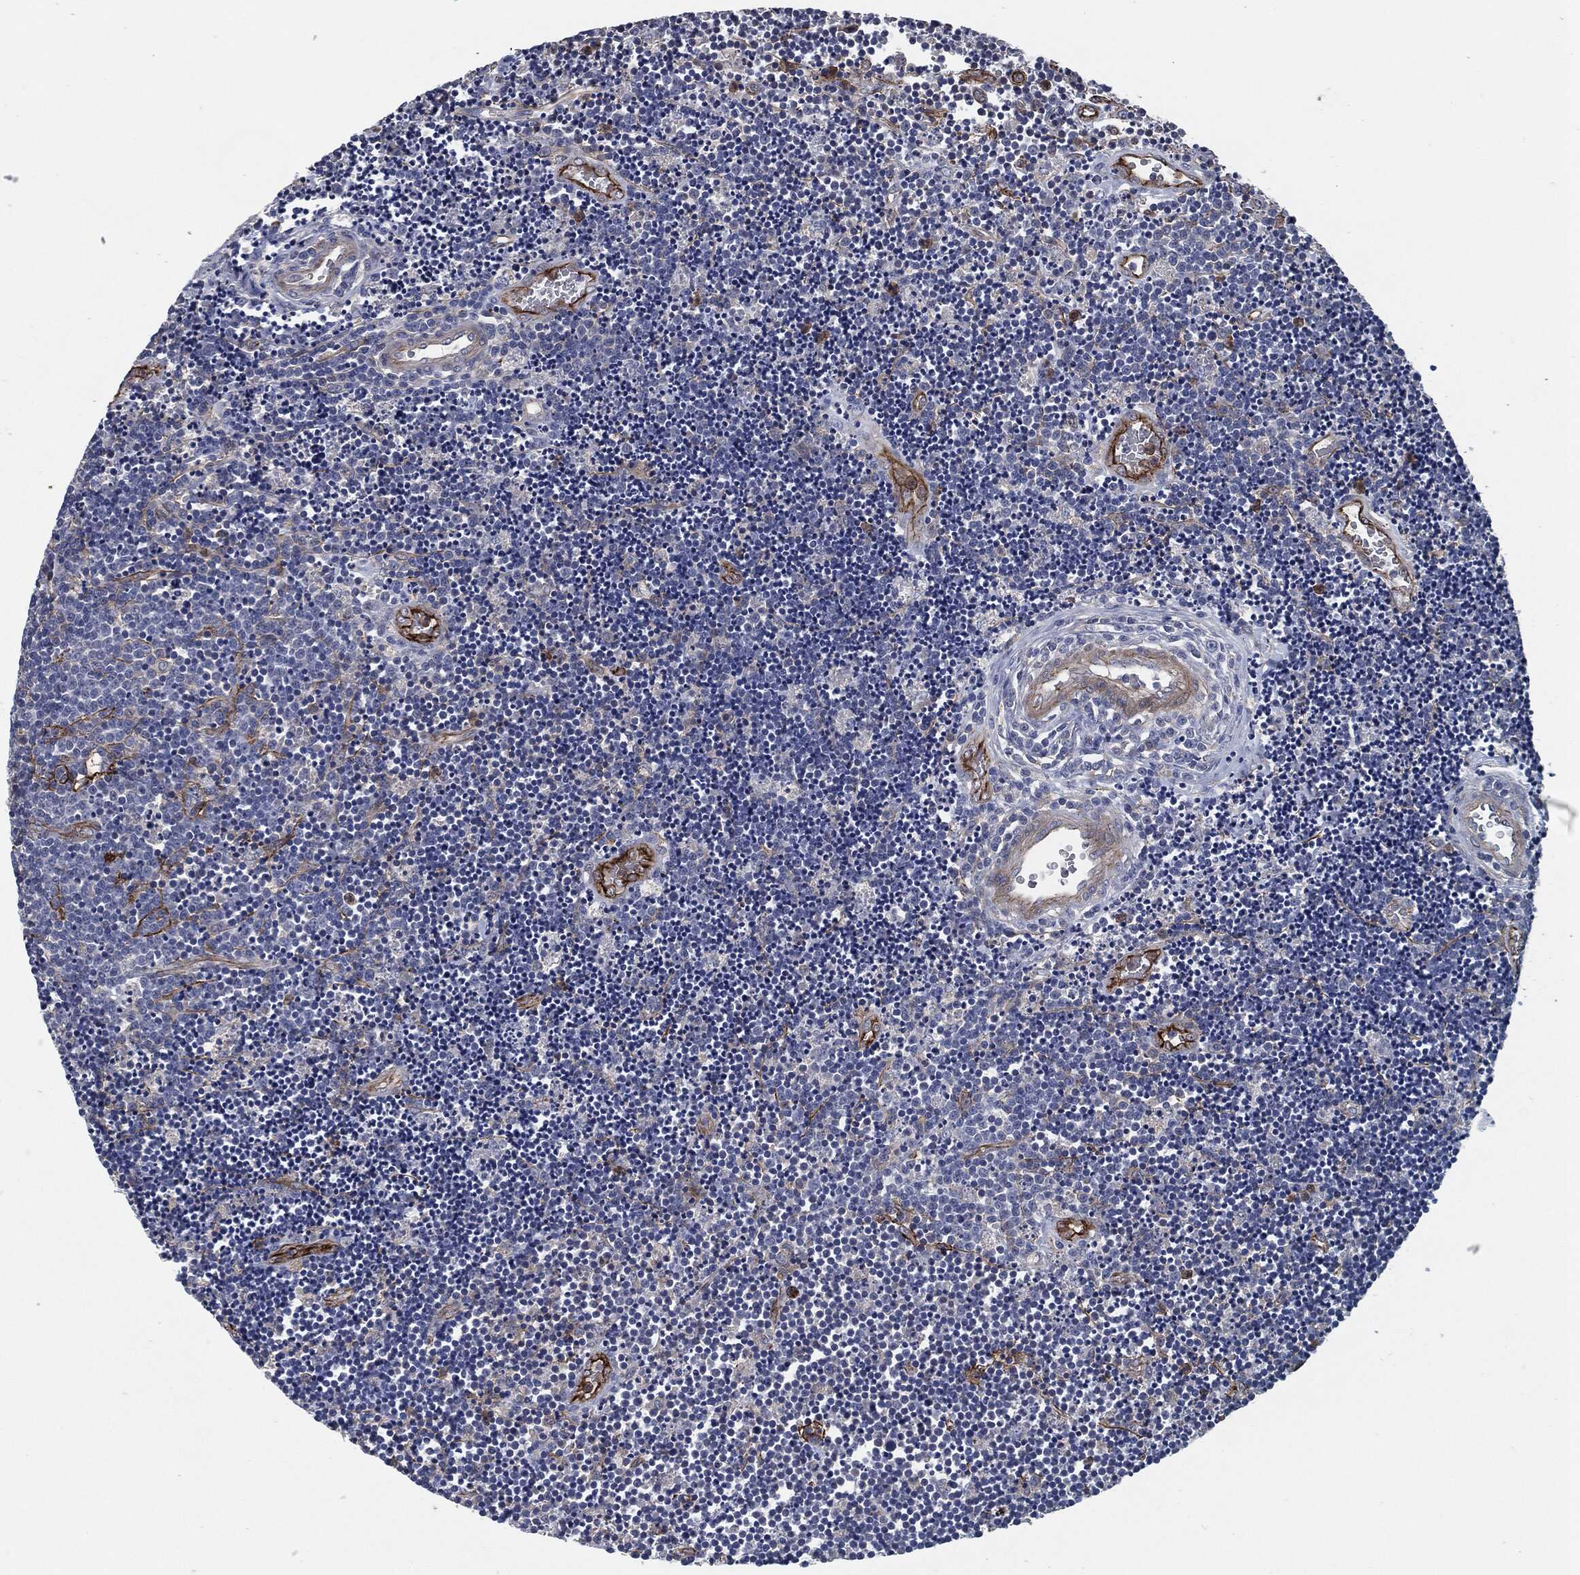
{"staining": {"intensity": "negative", "quantity": "none", "location": "none"}, "tissue": "lymphoma", "cell_type": "Tumor cells", "image_type": "cancer", "snomed": [{"axis": "morphology", "description": "Malignant lymphoma, non-Hodgkin's type, Low grade"}, {"axis": "topography", "description": "Brain"}], "caption": "Immunohistochemistry photomicrograph of neoplastic tissue: low-grade malignant lymphoma, non-Hodgkin's type stained with DAB (3,3'-diaminobenzidine) shows no significant protein expression in tumor cells.", "gene": "SVIL", "patient": {"sex": "female", "age": 66}}